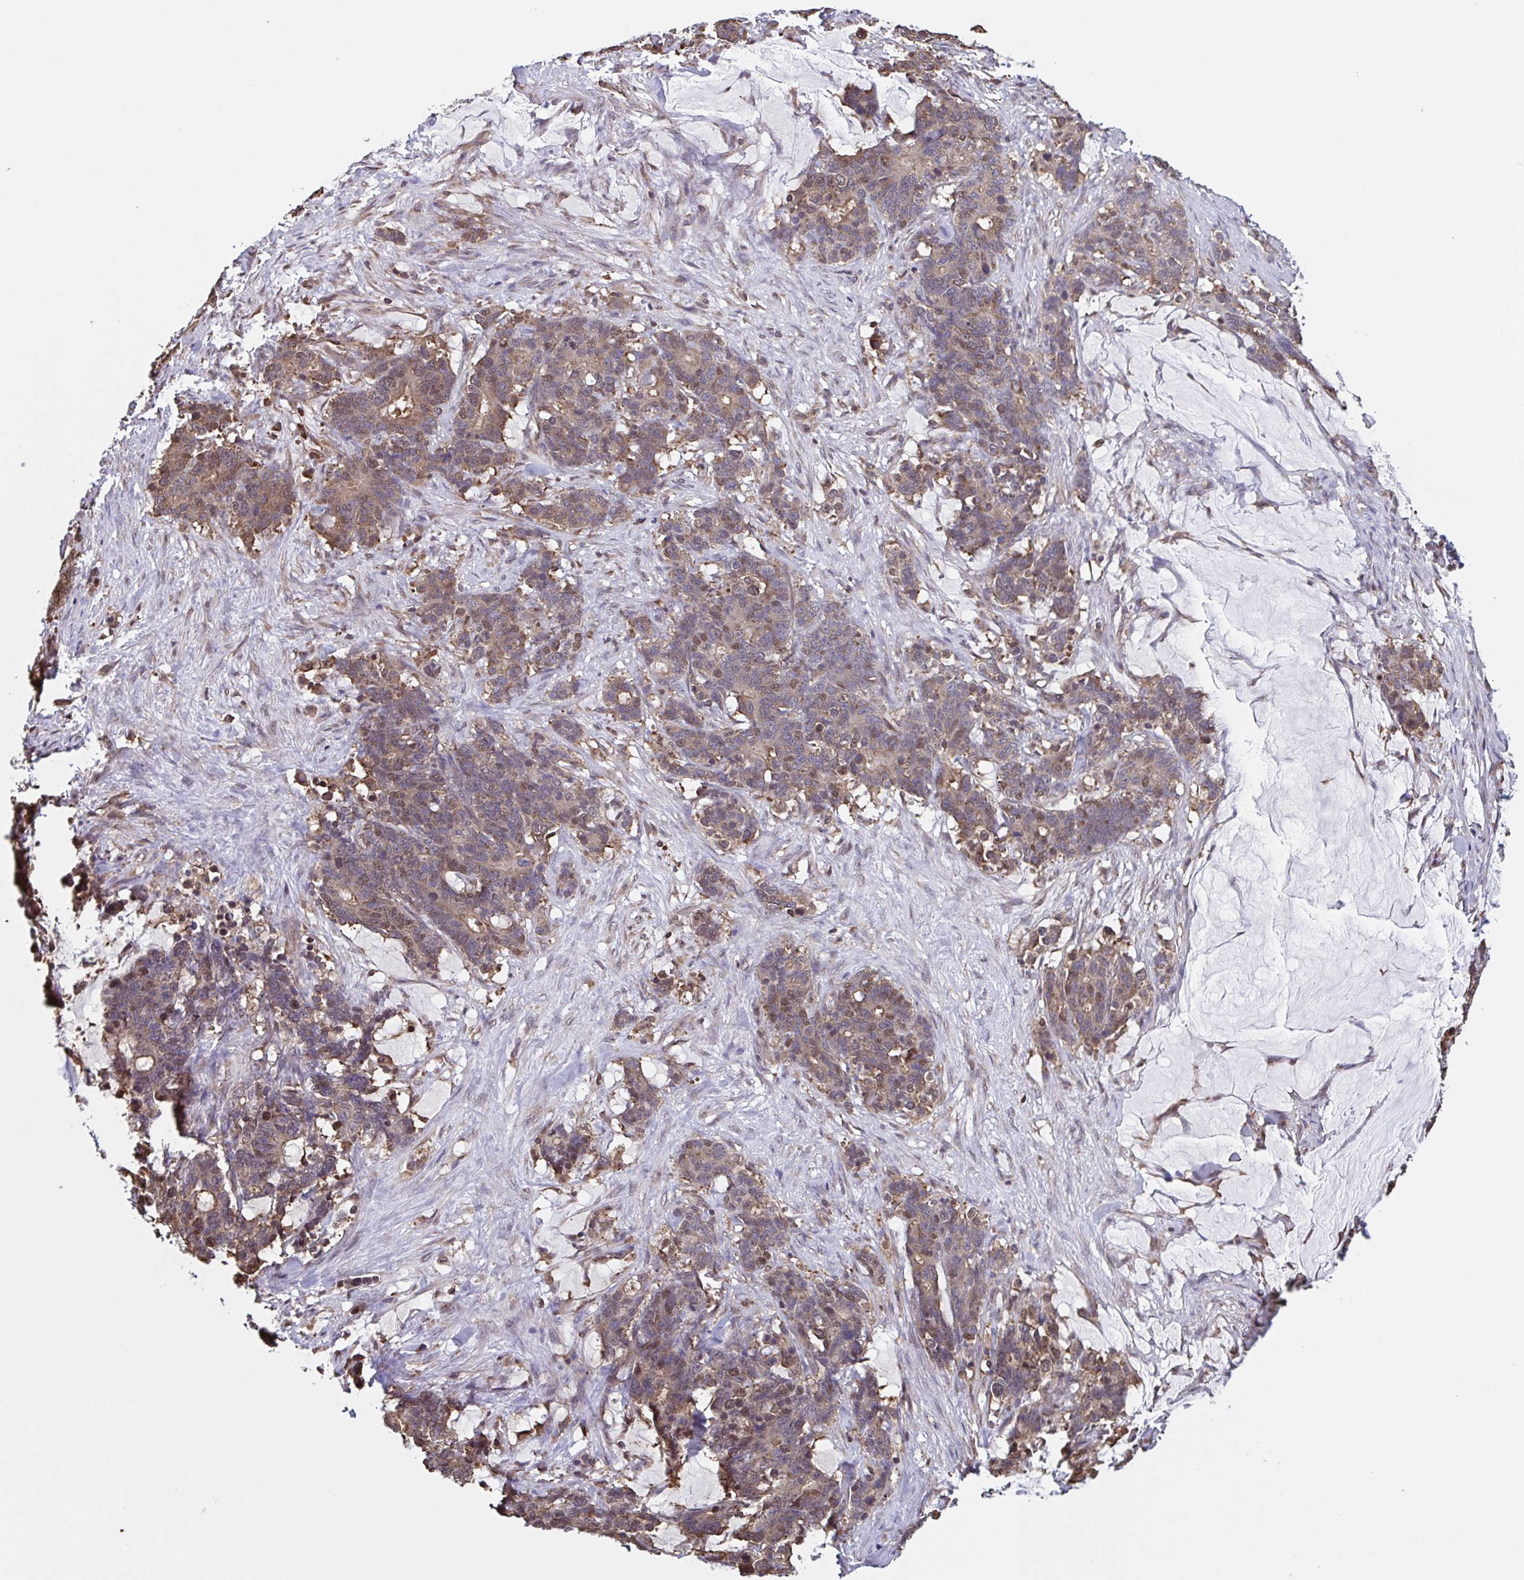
{"staining": {"intensity": "moderate", "quantity": "25%-75%", "location": "cytoplasmic/membranous,nuclear"}, "tissue": "stomach cancer", "cell_type": "Tumor cells", "image_type": "cancer", "snomed": [{"axis": "morphology", "description": "Normal tissue, NOS"}, {"axis": "morphology", "description": "Adenocarcinoma, NOS"}, {"axis": "topography", "description": "Stomach"}], "caption": "This is an image of IHC staining of adenocarcinoma (stomach), which shows moderate staining in the cytoplasmic/membranous and nuclear of tumor cells.", "gene": "SEC63", "patient": {"sex": "female", "age": 64}}